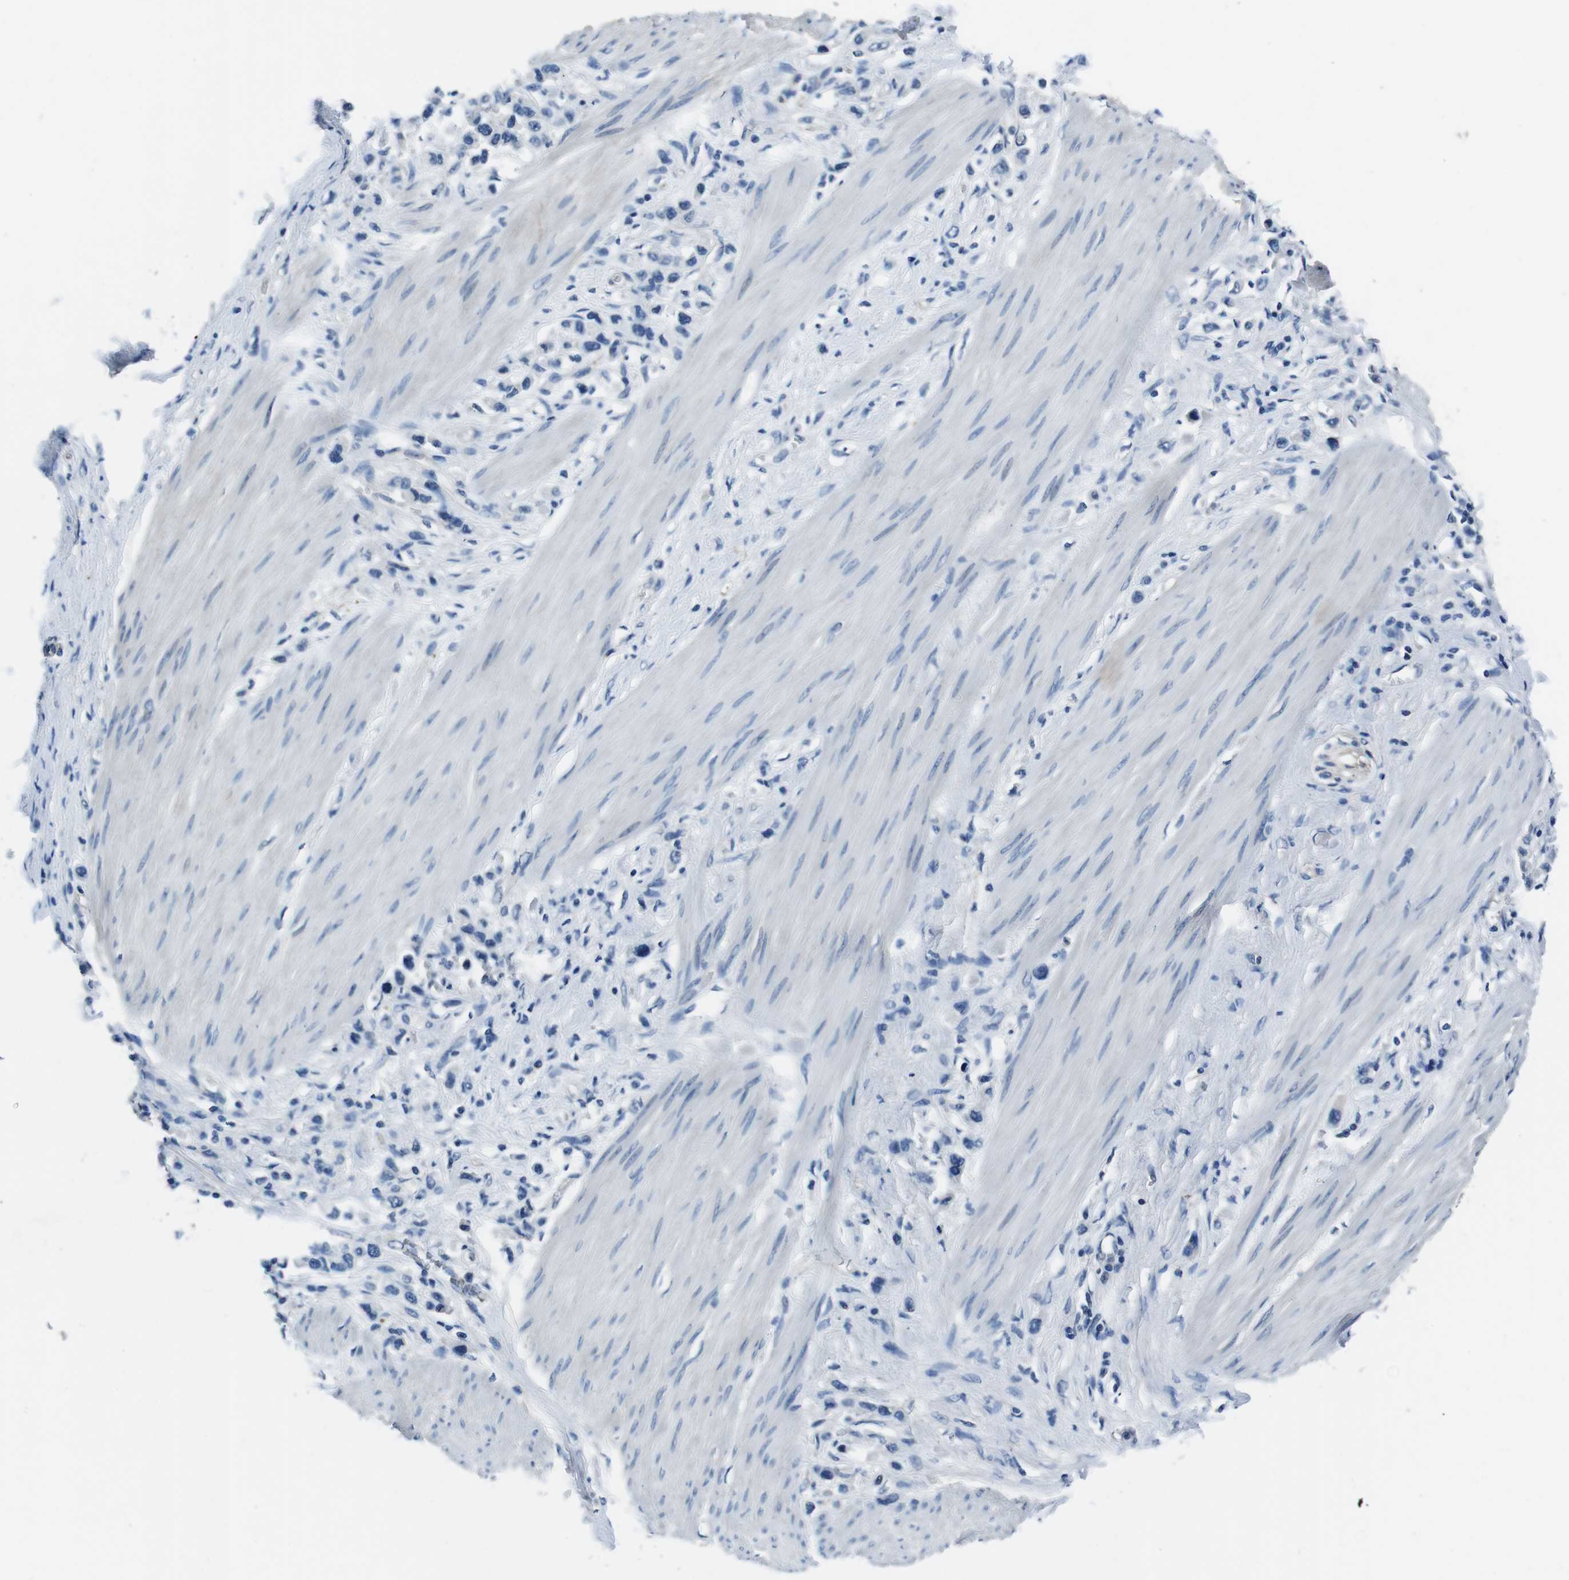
{"staining": {"intensity": "negative", "quantity": "none", "location": "none"}, "tissue": "stomach cancer", "cell_type": "Tumor cells", "image_type": "cancer", "snomed": [{"axis": "morphology", "description": "Adenocarcinoma, NOS"}, {"axis": "topography", "description": "Stomach"}], "caption": "Tumor cells are negative for brown protein staining in stomach cancer (adenocarcinoma).", "gene": "CASQ1", "patient": {"sex": "female", "age": 65}}